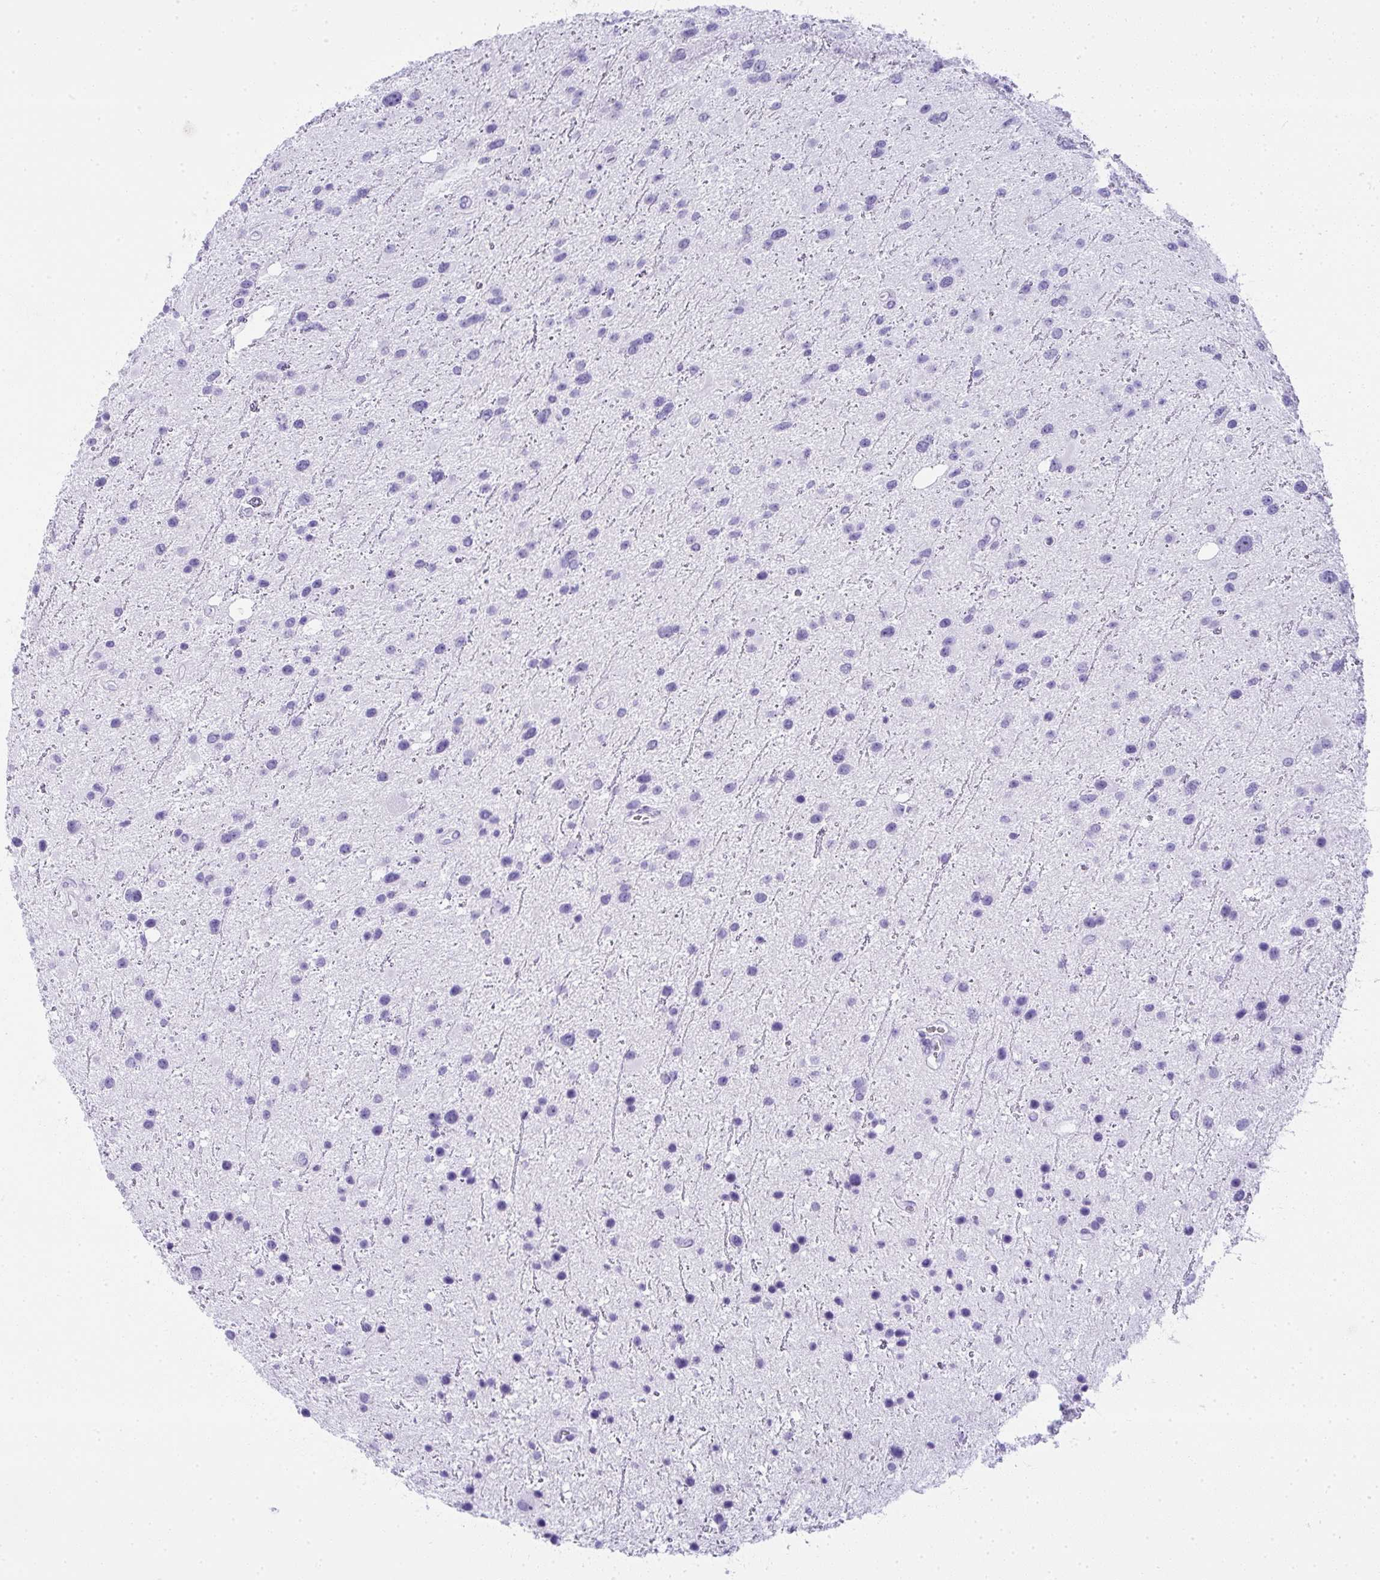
{"staining": {"intensity": "negative", "quantity": "none", "location": "none"}, "tissue": "glioma", "cell_type": "Tumor cells", "image_type": "cancer", "snomed": [{"axis": "morphology", "description": "Glioma, malignant, Low grade"}, {"axis": "topography", "description": "Brain"}], "caption": "Tumor cells are negative for brown protein staining in malignant low-grade glioma.", "gene": "CDADC1", "patient": {"sex": "female", "age": 32}}